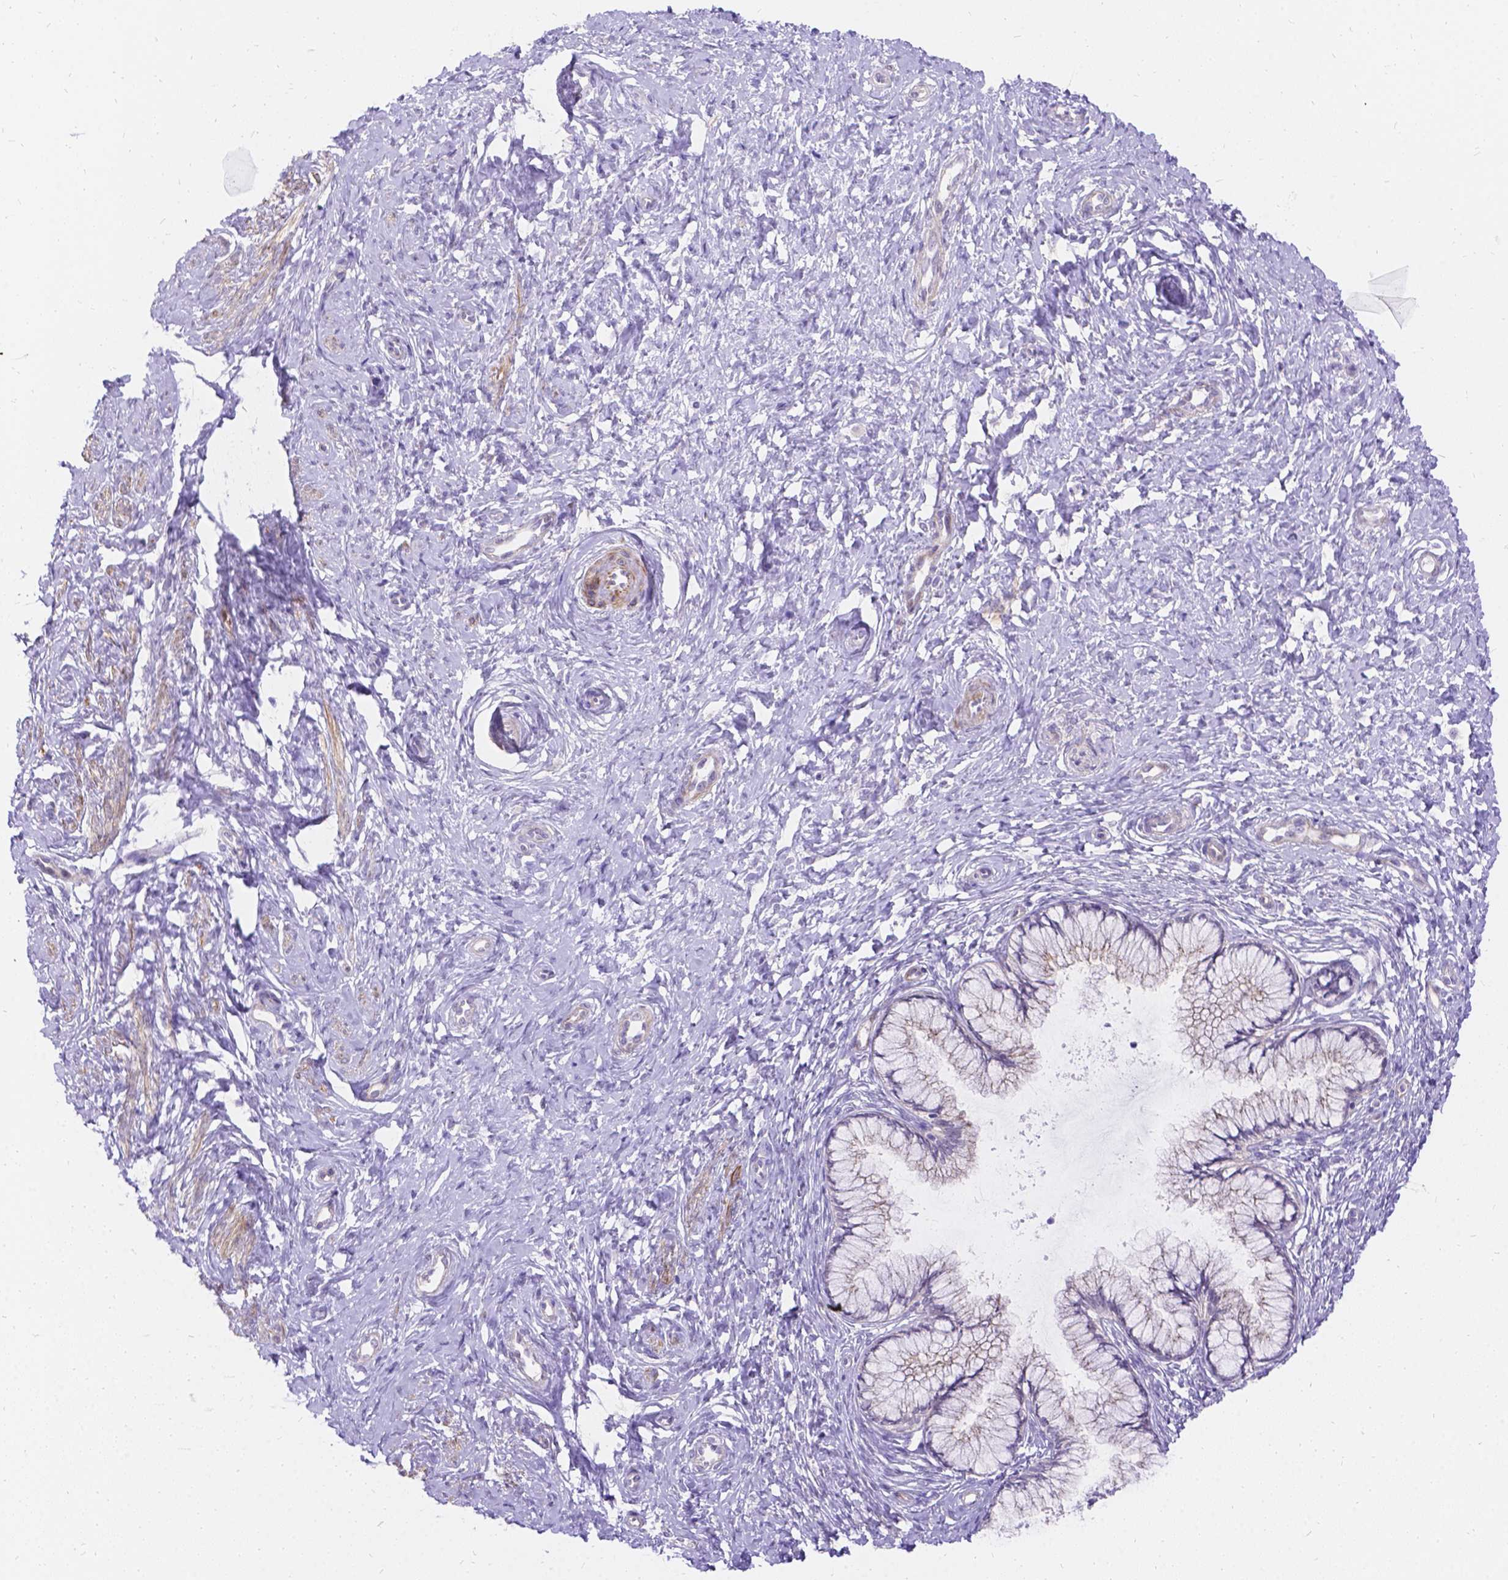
{"staining": {"intensity": "negative", "quantity": "none", "location": "none"}, "tissue": "cervix", "cell_type": "Glandular cells", "image_type": "normal", "snomed": [{"axis": "morphology", "description": "Normal tissue, NOS"}, {"axis": "topography", "description": "Cervix"}], "caption": "Immunohistochemistry of benign human cervix exhibits no expression in glandular cells. Brightfield microscopy of immunohistochemistry stained with DAB (3,3'-diaminobenzidine) (brown) and hematoxylin (blue), captured at high magnification.", "gene": "PALS1", "patient": {"sex": "female", "age": 37}}